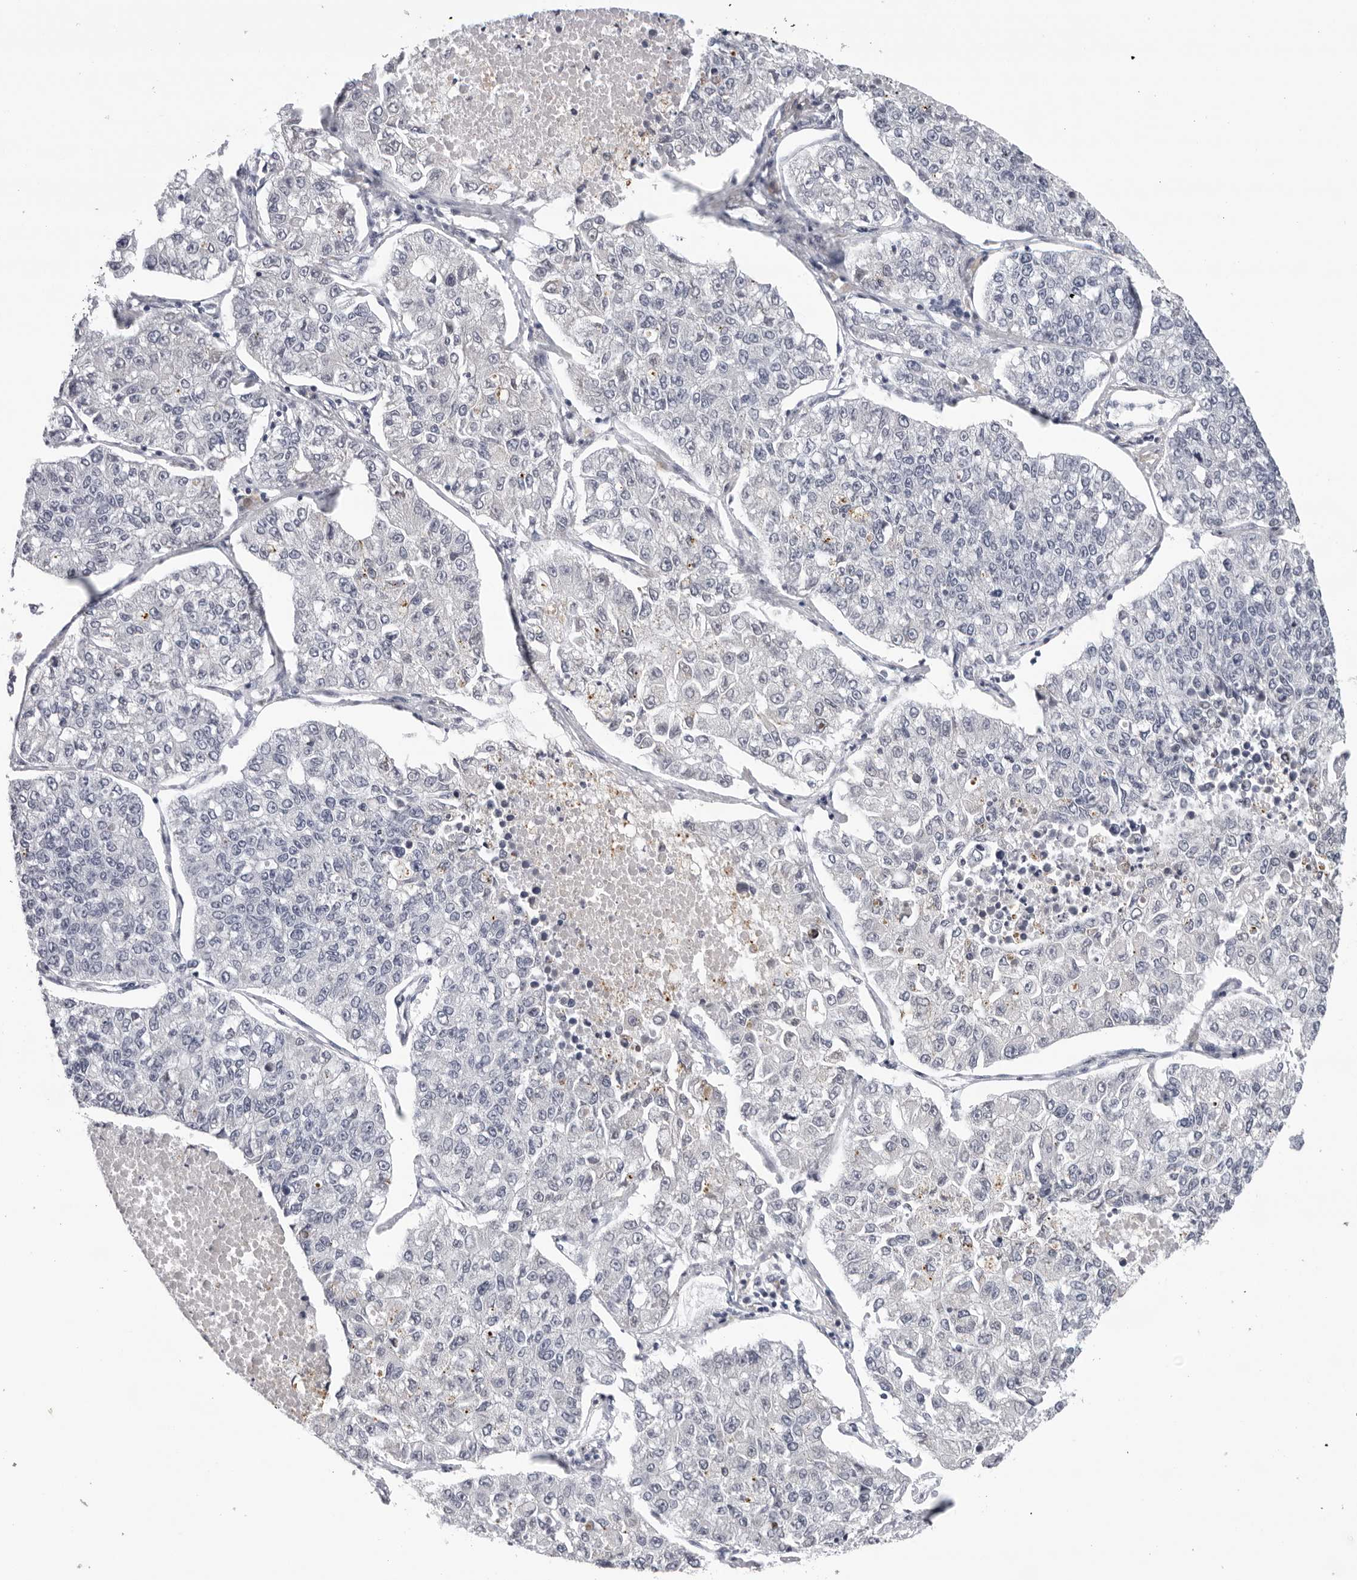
{"staining": {"intensity": "negative", "quantity": "none", "location": "none"}, "tissue": "lung cancer", "cell_type": "Tumor cells", "image_type": "cancer", "snomed": [{"axis": "morphology", "description": "Adenocarcinoma, NOS"}, {"axis": "topography", "description": "Lung"}], "caption": "DAB immunohistochemical staining of lung cancer (adenocarcinoma) displays no significant positivity in tumor cells.", "gene": "ZNF502", "patient": {"sex": "male", "age": 49}}